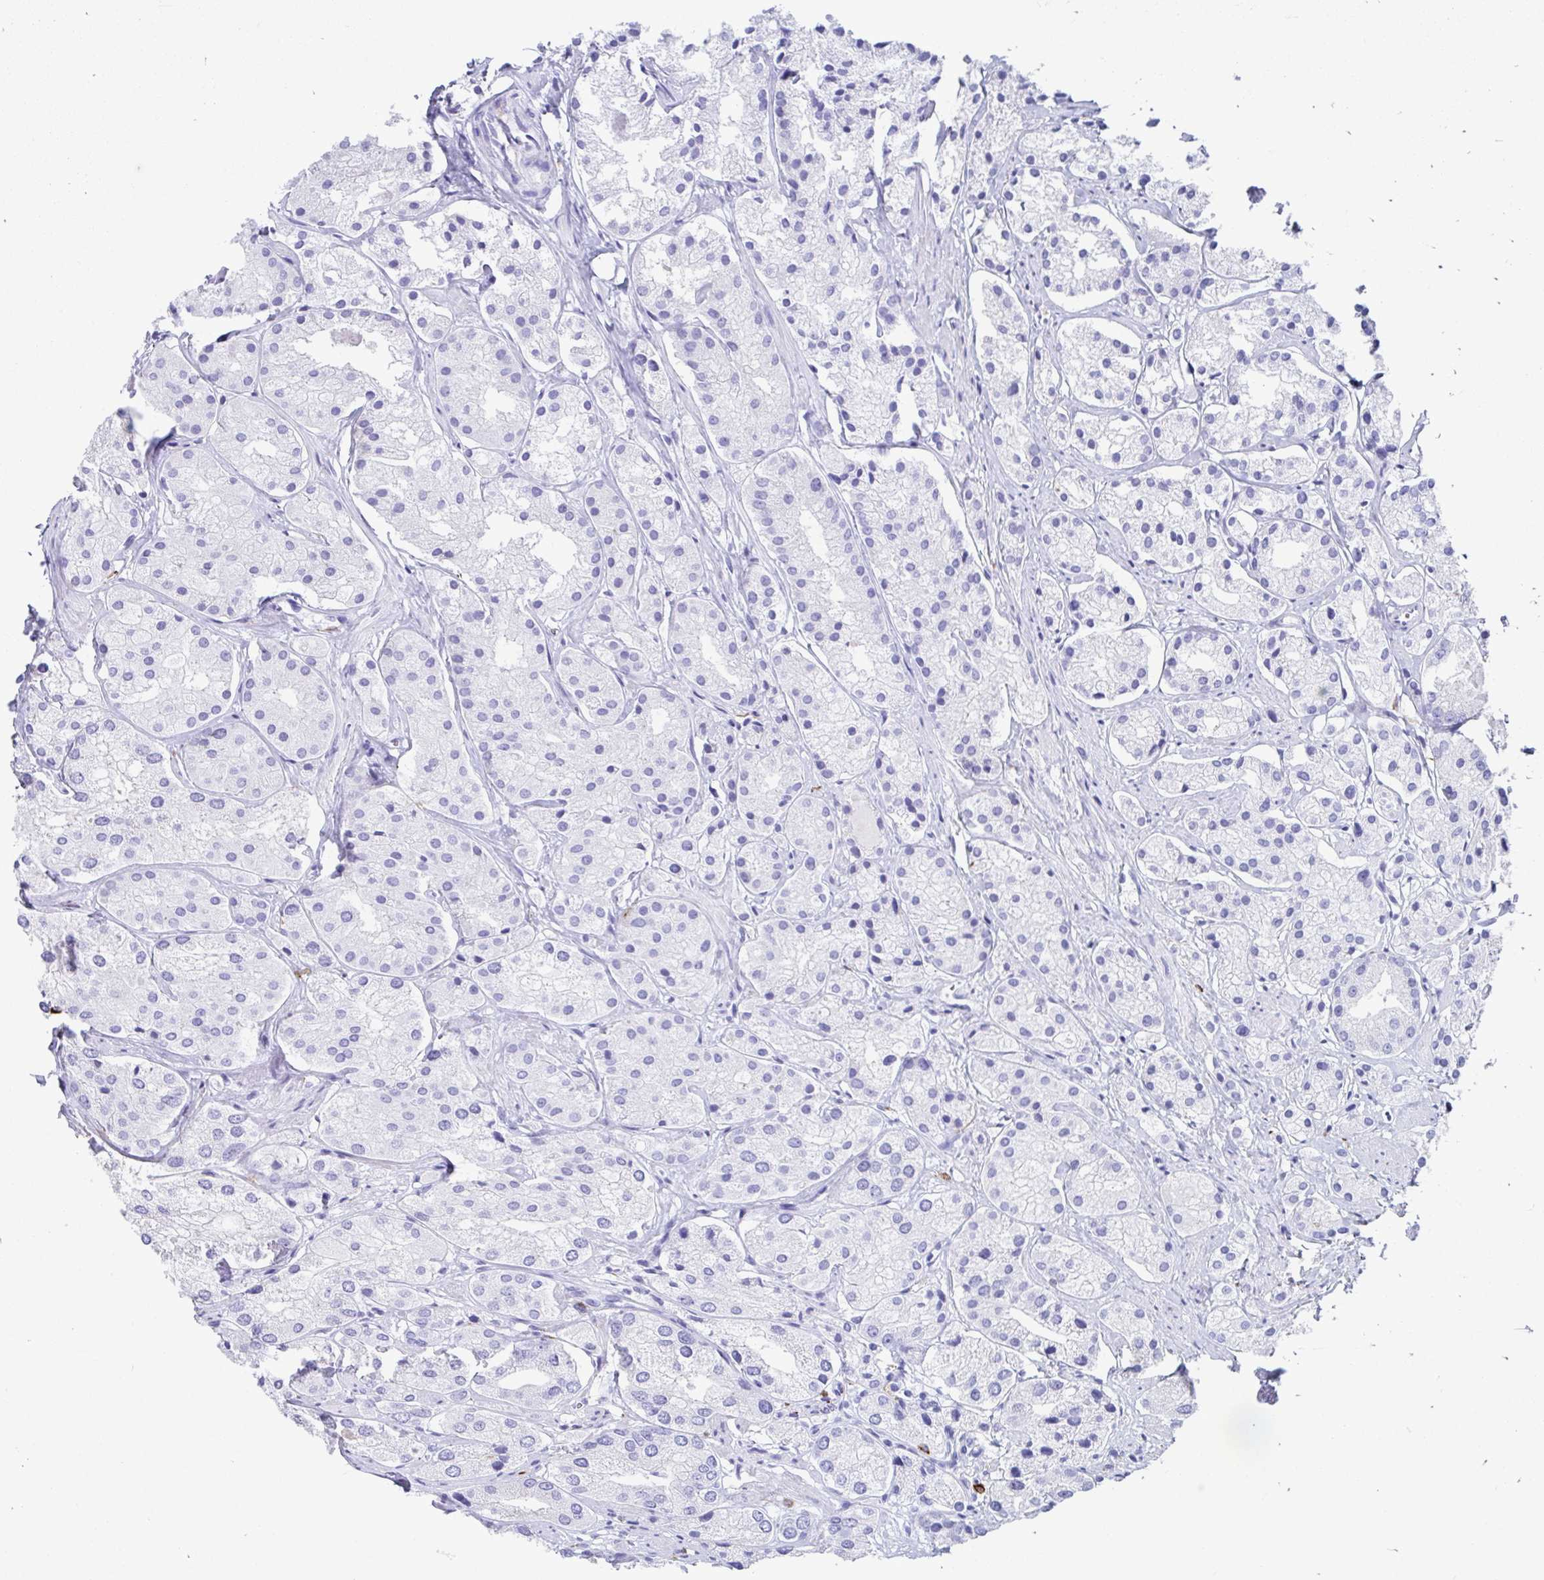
{"staining": {"intensity": "negative", "quantity": "none", "location": "none"}, "tissue": "prostate cancer", "cell_type": "Tumor cells", "image_type": "cancer", "snomed": [{"axis": "morphology", "description": "Adenocarcinoma, Low grade"}, {"axis": "topography", "description": "Prostate"}], "caption": "Immunohistochemical staining of prostate cancer exhibits no significant staining in tumor cells.", "gene": "ZNF699", "patient": {"sex": "male", "age": 69}}